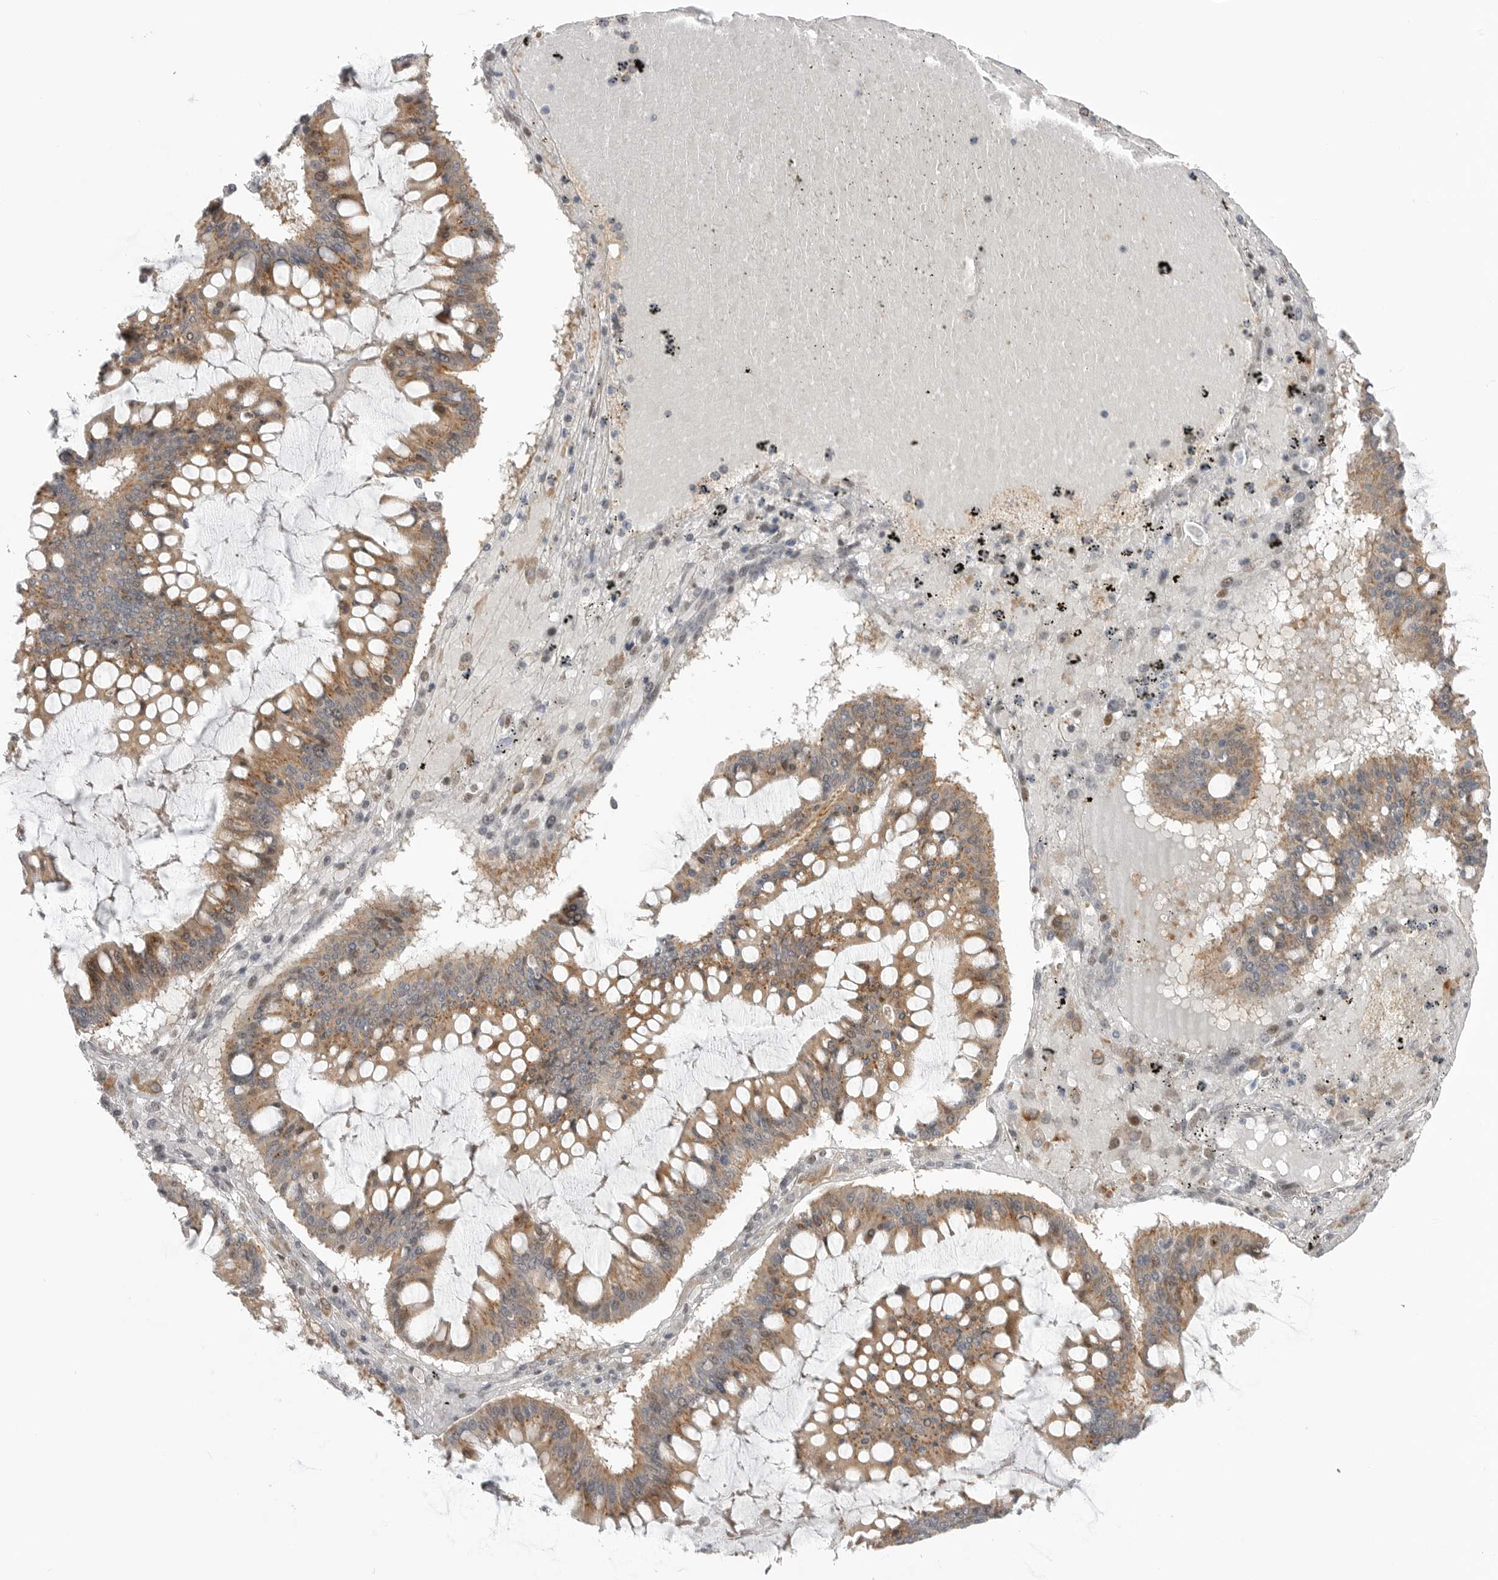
{"staining": {"intensity": "moderate", "quantity": ">75%", "location": "cytoplasmic/membranous"}, "tissue": "ovarian cancer", "cell_type": "Tumor cells", "image_type": "cancer", "snomed": [{"axis": "morphology", "description": "Cystadenocarcinoma, mucinous, NOS"}, {"axis": "topography", "description": "Ovary"}], "caption": "The image reveals staining of ovarian mucinous cystadenocarcinoma, revealing moderate cytoplasmic/membranous protein staining (brown color) within tumor cells. The staining was performed using DAB (3,3'-diaminobenzidine) to visualize the protein expression in brown, while the nuclei were stained in blue with hematoxylin (Magnification: 20x).", "gene": "GGT6", "patient": {"sex": "female", "age": 73}}